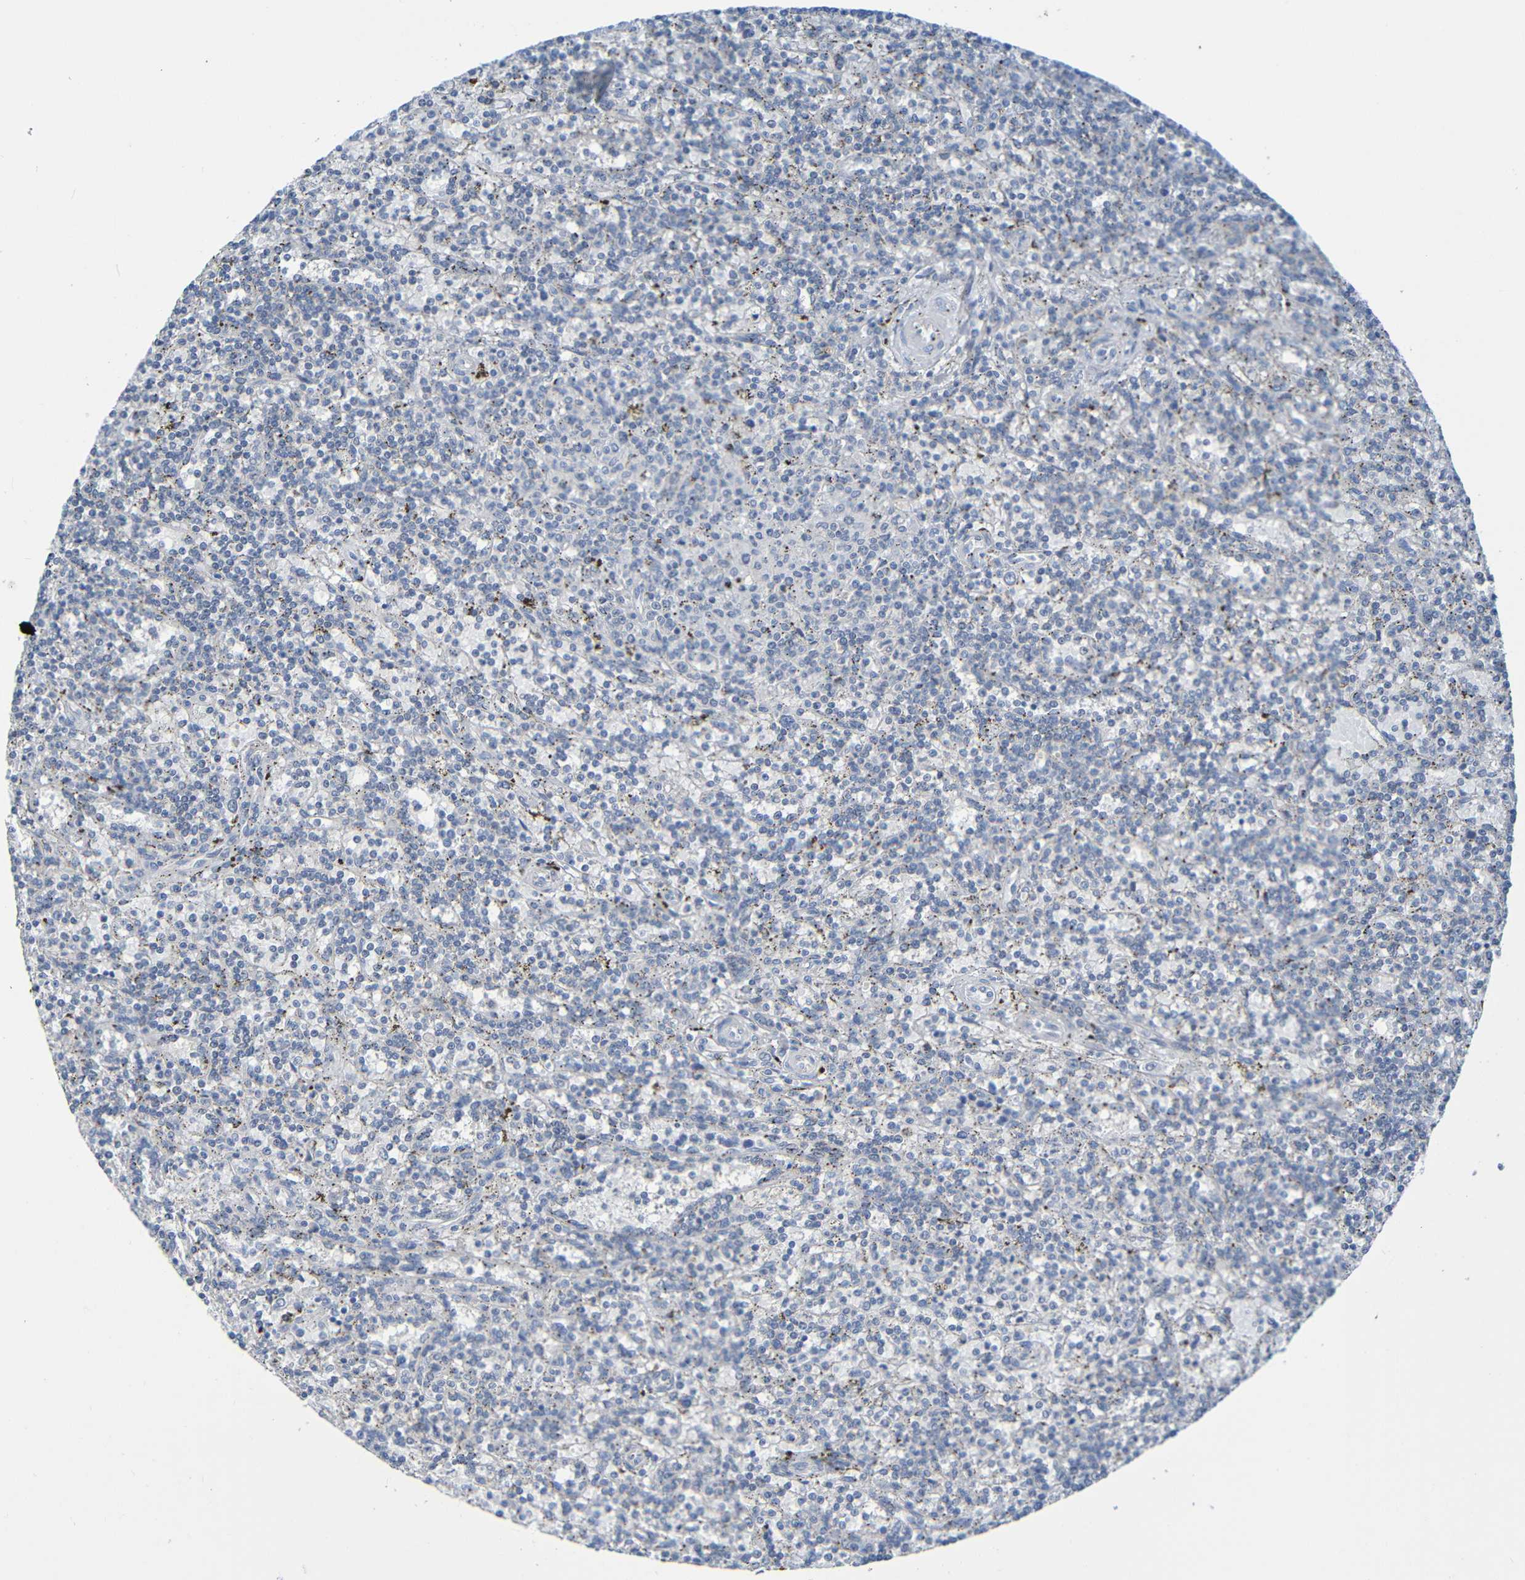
{"staining": {"intensity": "negative", "quantity": "none", "location": "none"}, "tissue": "lymphoma", "cell_type": "Tumor cells", "image_type": "cancer", "snomed": [{"axis": "morphology", "description": "Malignant lymphoma, non-Hodgkin's type, Low grade"}, {"axis": "topography", "description": "Spleen"}], "caption": "IHC of human lymphoma displays no expression in tumor cells.", "gene": "CYP4F2", "patient": {"sex": "male", "age": 73}}